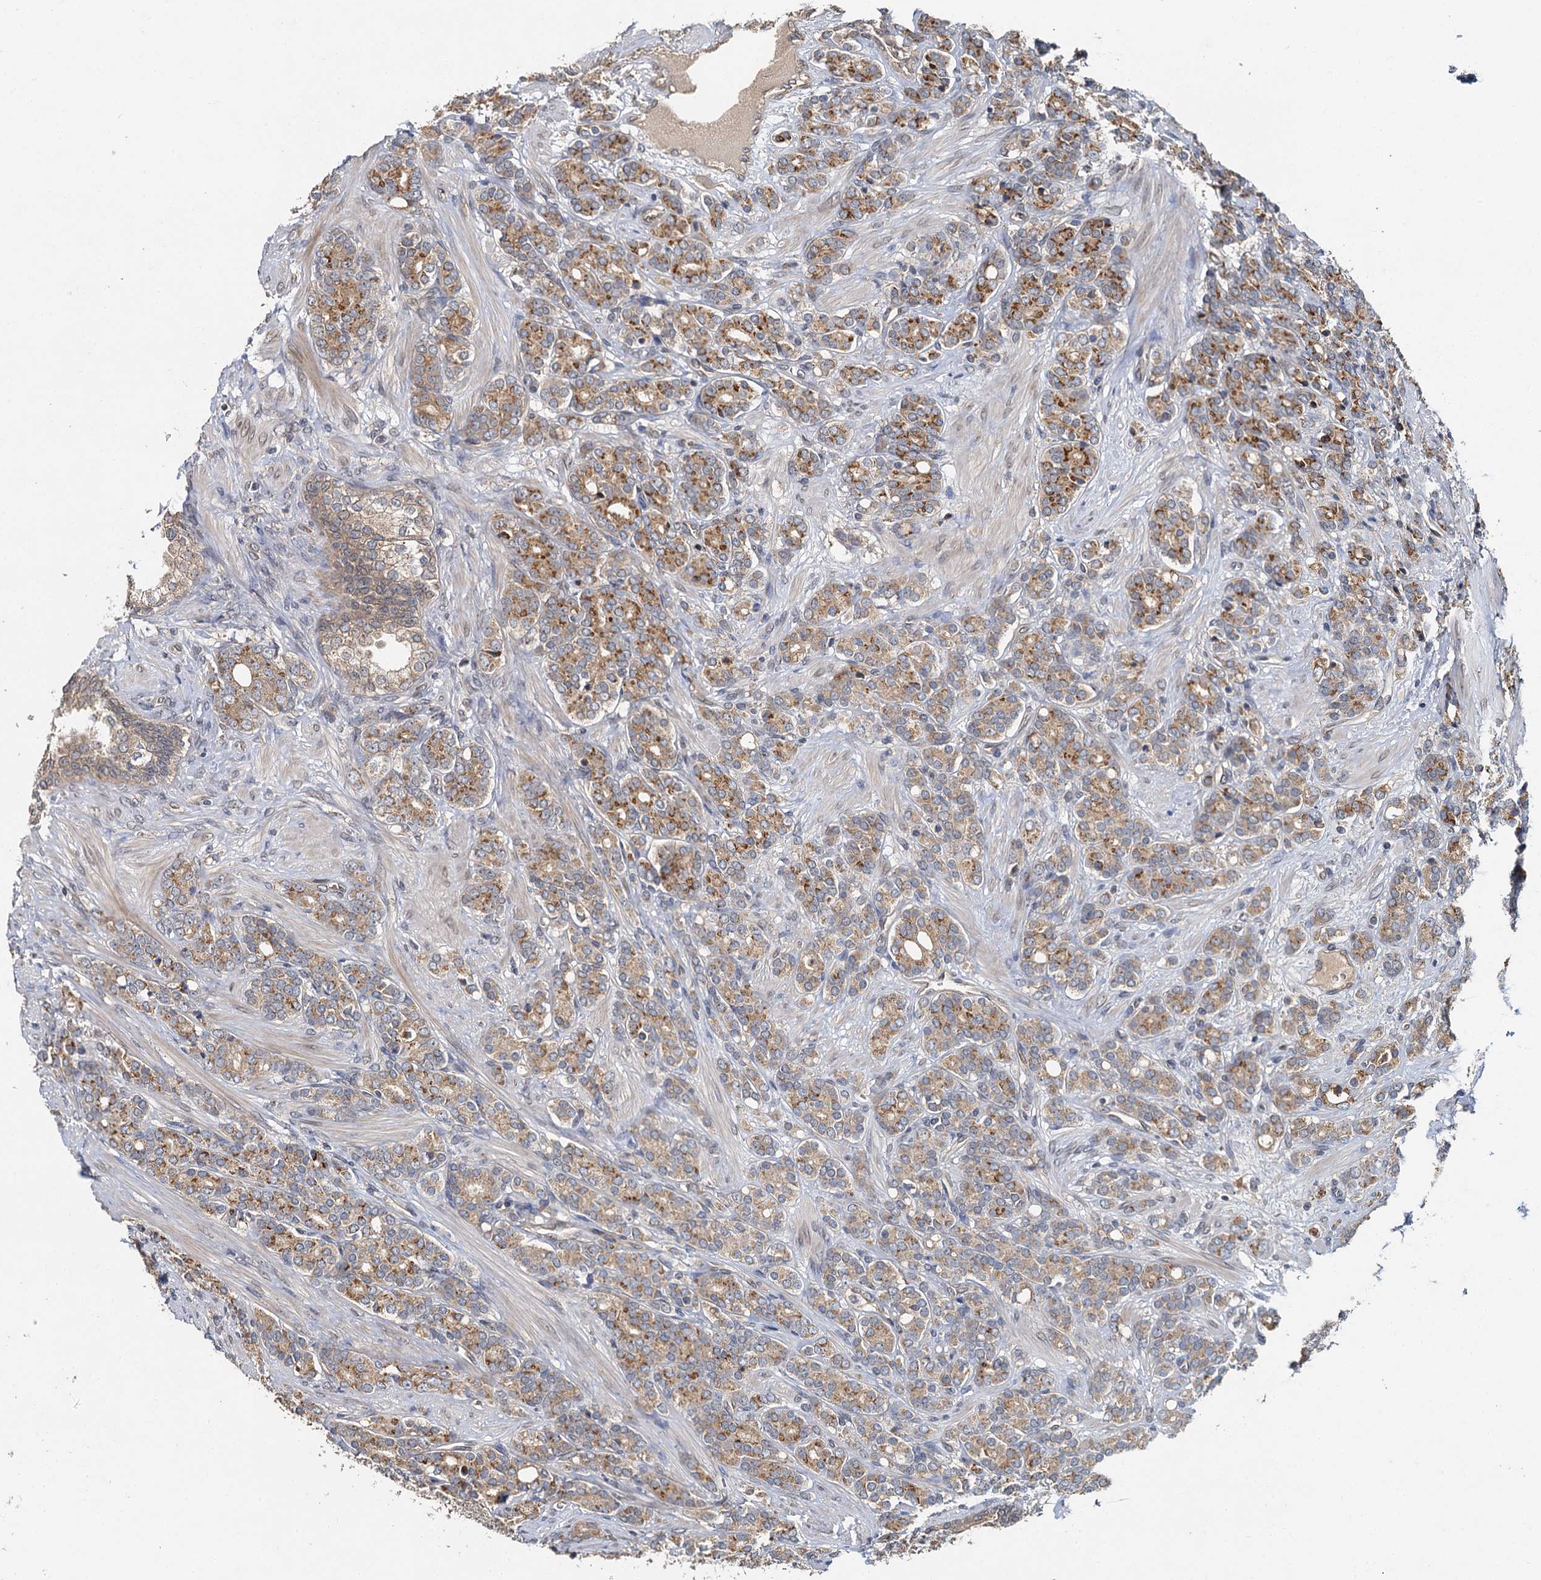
{"staining": {"intensity": "moderate", "quantity": ">75%", "location": "cytoplasmic/membranous"}, "tissue": "prostate cancer", "cell_type": "Tumor cells", "image_type": "cancer", "snomed": [{"axis": "morphology", "description": "Adenocarcinoma, High grade"}, {"axis": "topography", "description": "Prostate"}], "caption": "The image demonstrates immunohistochemical staining of prostate cancer (high-grade adenocarcinoma). There is moderate cytoplasmic/membranous expression is present in approximately >75% of tumor cells.", "gene": "ZNF324", "patient": {"sex": "male", "age": 62}}